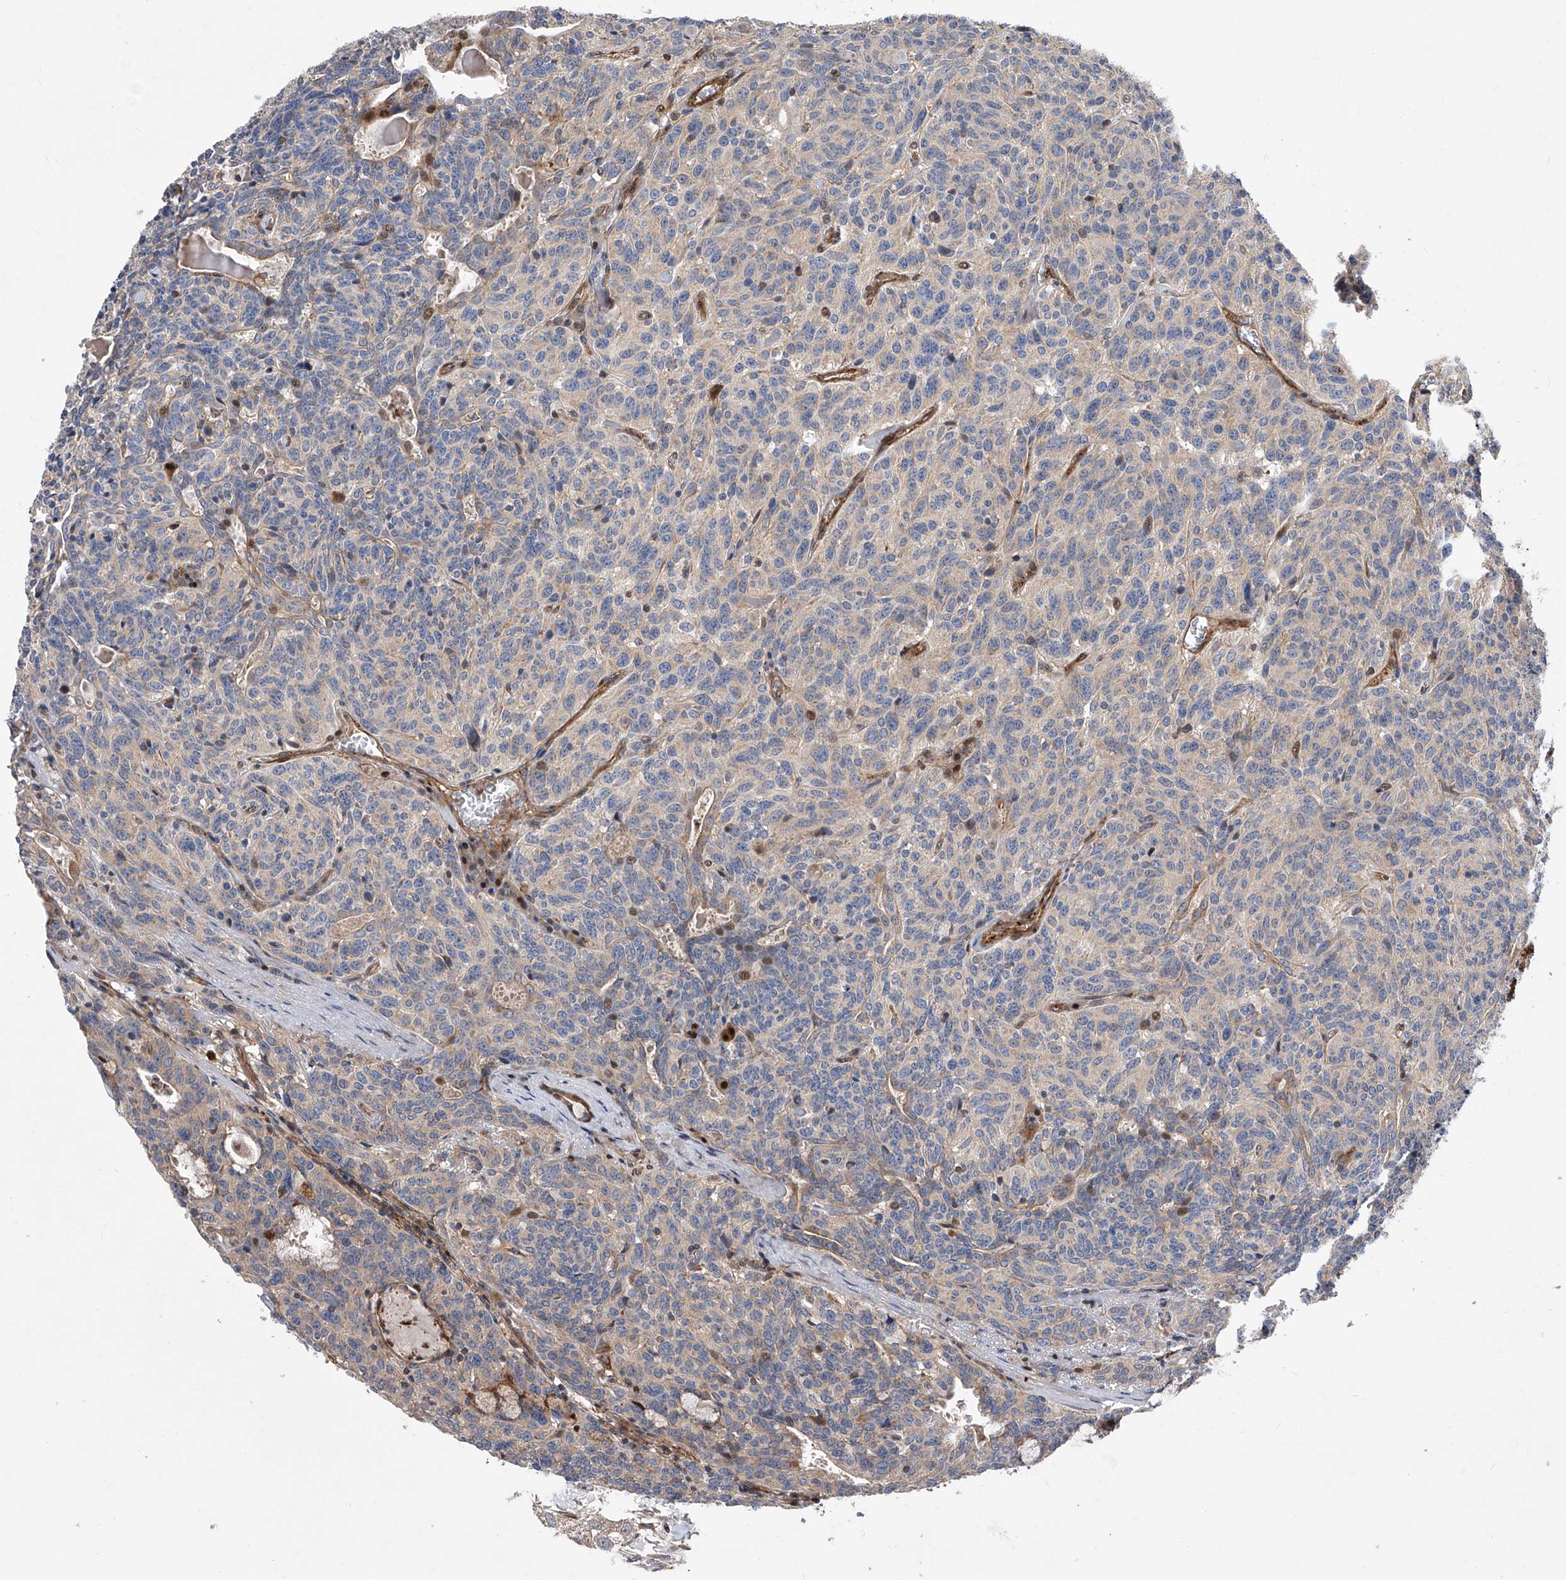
{"staining": {"intensity": "weak", "quantity": "25%-75%", "location": "cytoplasmic/membranous"}, "tissue": "carcinoid", "cell_type": "Tumor cells", "image_type": "cancer", "snomed": [{"axis": "morphology", "description": "Carcinoid, malignant, NOS"}, {"axis": "topography", "description": "Lung"}], "caption": "Carcinoid stained with immunohistochemistry (IHC) exhibits weak cytoplasmic/membranous staining in about 25%-75% of tumor cells. (Brightfield microscopy of DAB IHC at high magnification).", "gene": "PDSS2", "patient": {"sex": "female", "age": 46}}